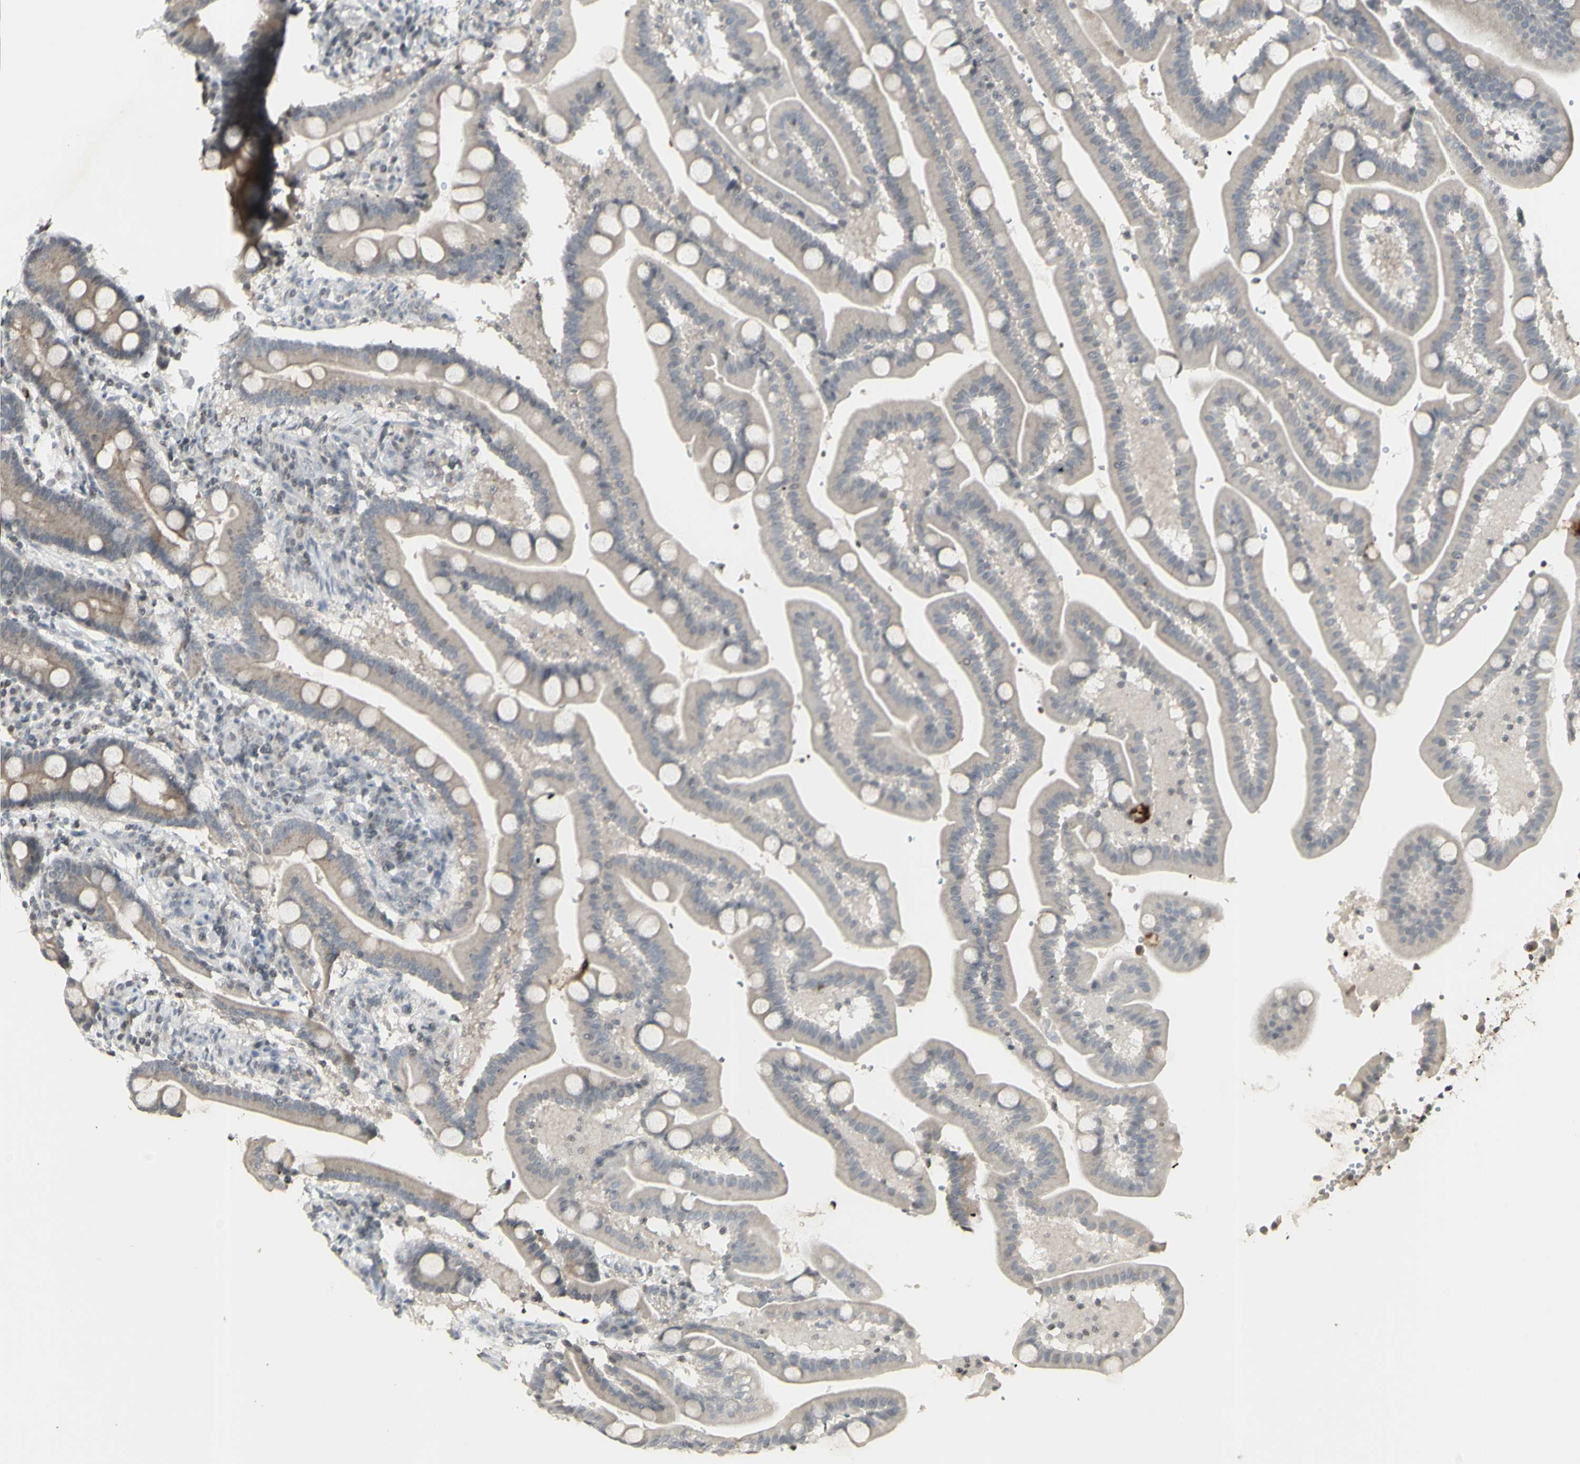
{"staining": {"intensity": "weak", "quantity": "25%-75%", "location": "cytoplasmic/membranous"}, "tissue": "duodenum", "cell_type": "Glandular cells", "image_type": "normal", "snomed": [{"axis": "morphology", "description": "Normal tissue, NOS"}, {"axis": "topography", "description": "Duodenum"}], "caption": "Immunohistochemistry of unremarkable human duodenum reveals low levels of weak cytoplasmic/membranous expression in approximately 25%-75% of glandular cells.", "gene": "MUC5AC", "patient": {"sex": "male", "age": 54}}